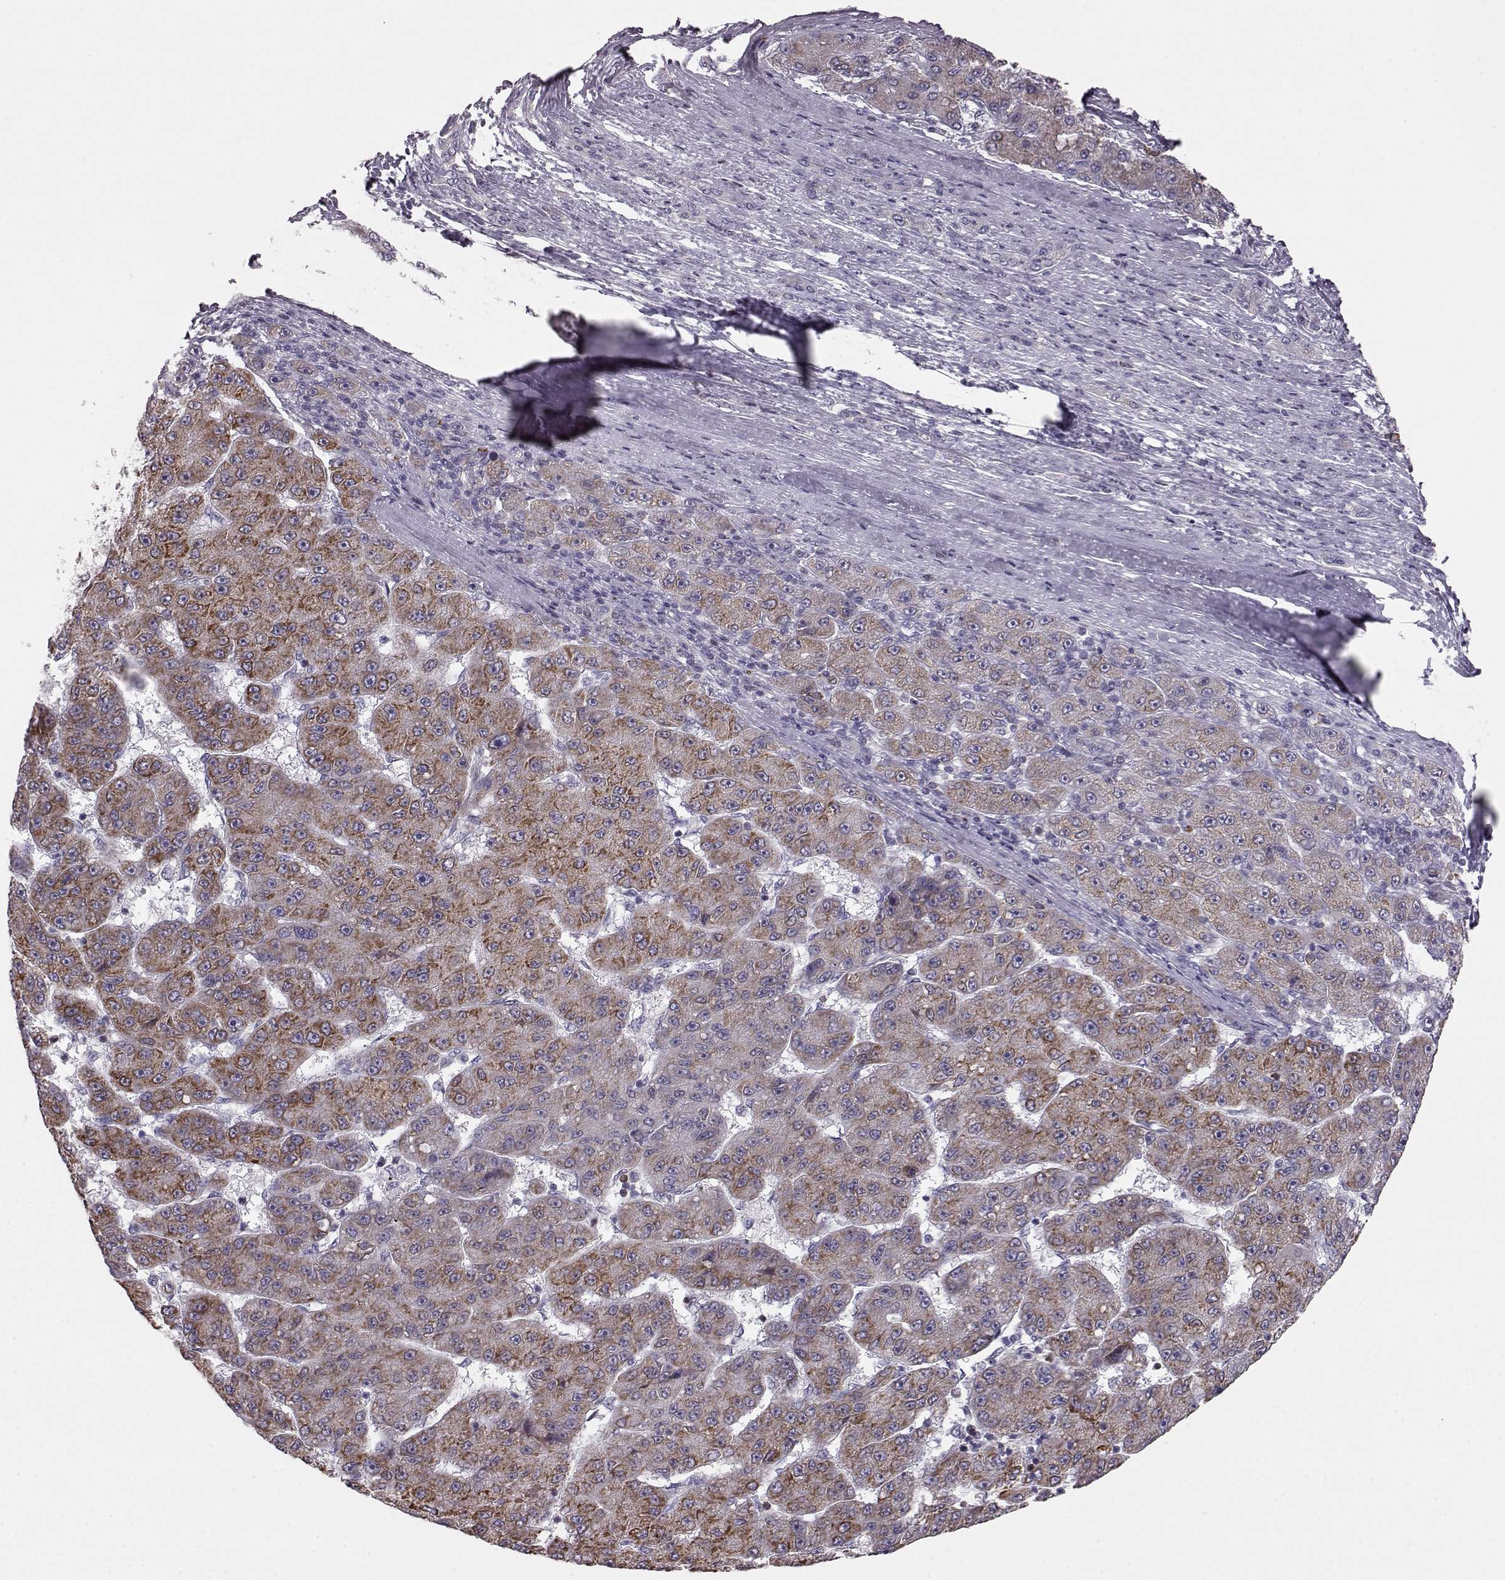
{"staining": {"intensity": "strong", "quantity": ">75%", "location": "cytoplasmic/membranous"}, "tissue": "liver cancer", "cell_type": "Tumor cells", "image_type": "cancer", "snomed": [{"axis": "morphology", "description": "Carcinoma, Hepatocellular, NOS"}, {"axis": "topography", "description": "Liver"}], "caption": "Immunohistochemistry of liver cancer shows high levels of strong cytoplasmic/membranous positivity in about >75% of tumor cells. (DAB IHC with brightfield microscopy, high magnification).", "gene": "ELOVL5", "patient": {"sex": "male", "age": 67}}